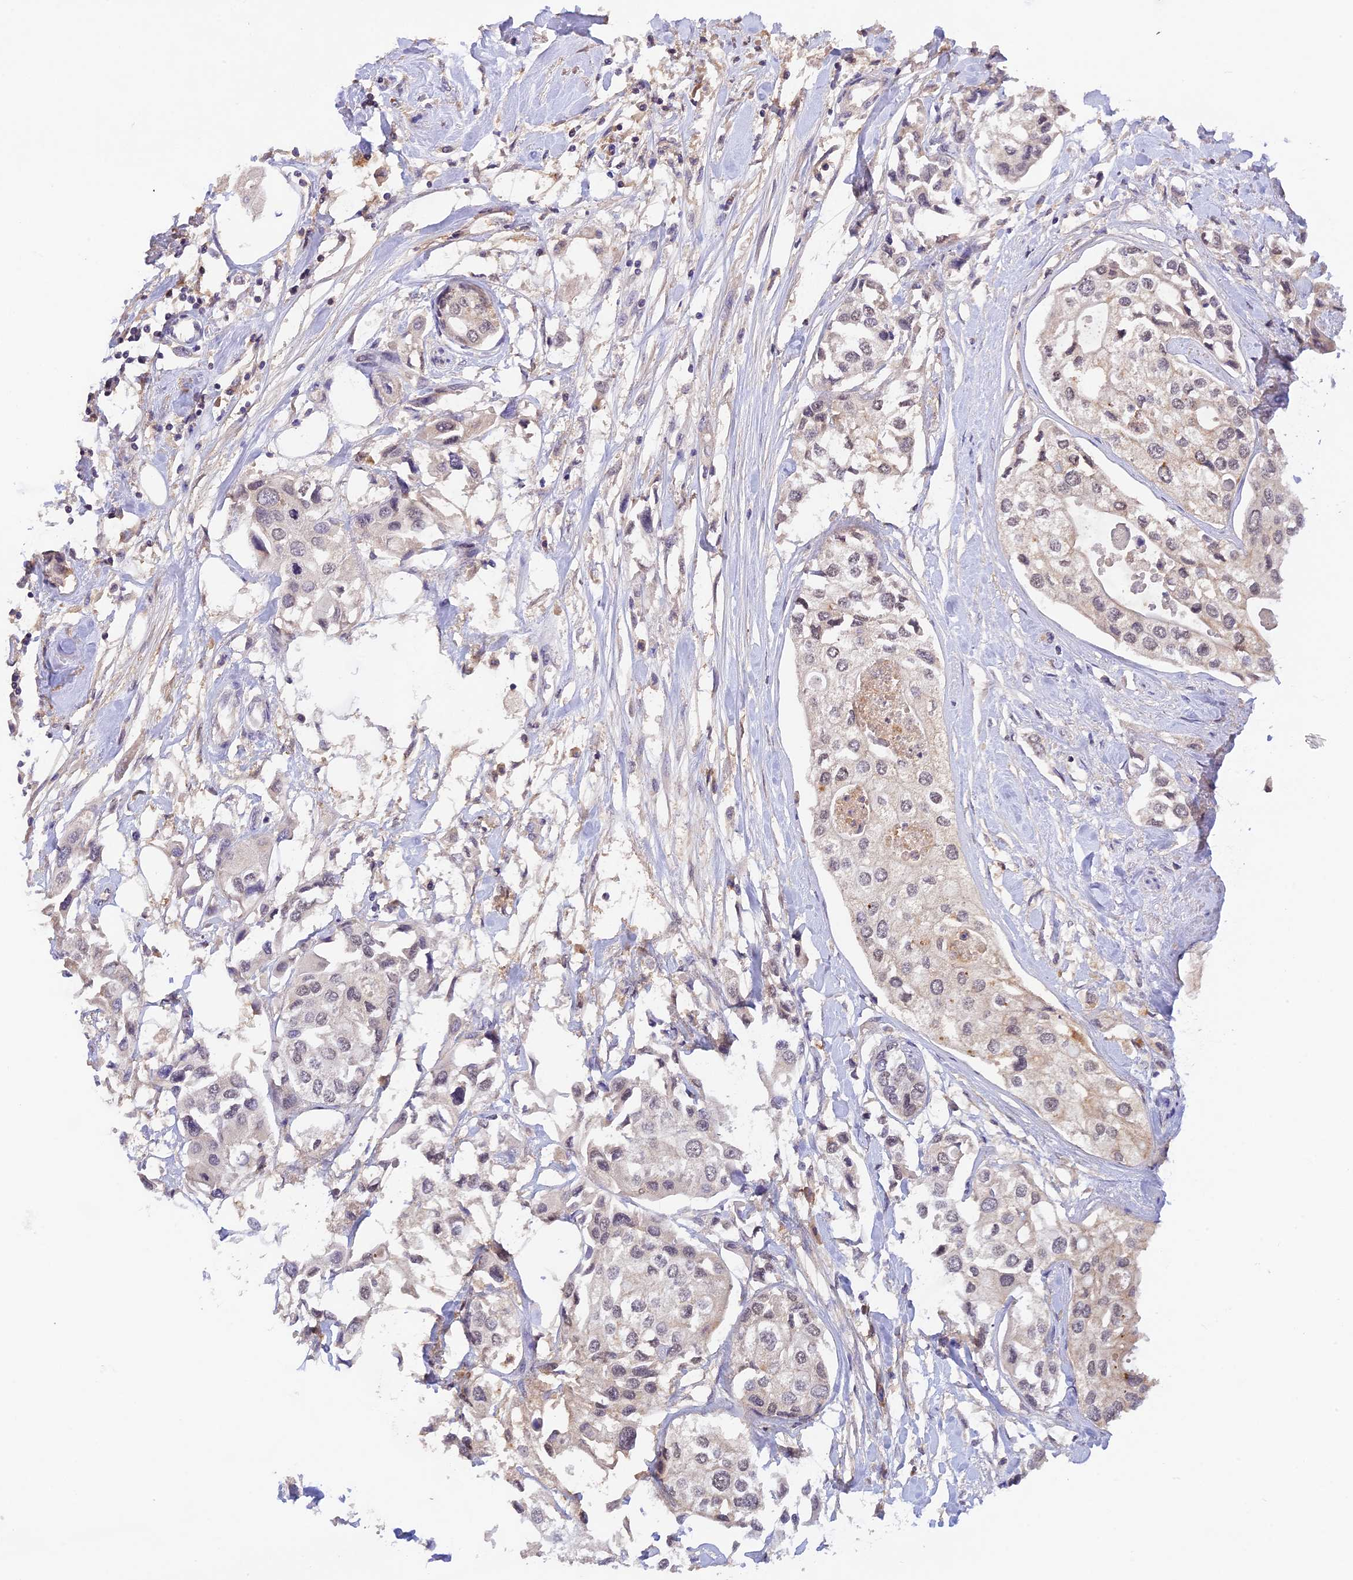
{"staining": {"intensity": "weak", "quantity": "<25%", "location": "cytoplasmic/membranous"}, "tissue": "urothelial cancer", "cell_type": "Tumor cells", "image_type": "cancer", "snomed": [{"axis": "morphology", "description": "Urothelial carcinoma, High grade"}, {"axis": "topography", "description": "Urinary bladder"}], "caption": "Immunohistochemistry (IHC) histopathology image of urothelial cancer stained for a protein (brown), which reveals no staining in tumor cells.", "gene": "ZNF436", "patient": {"sex": "male", "age": 64}}